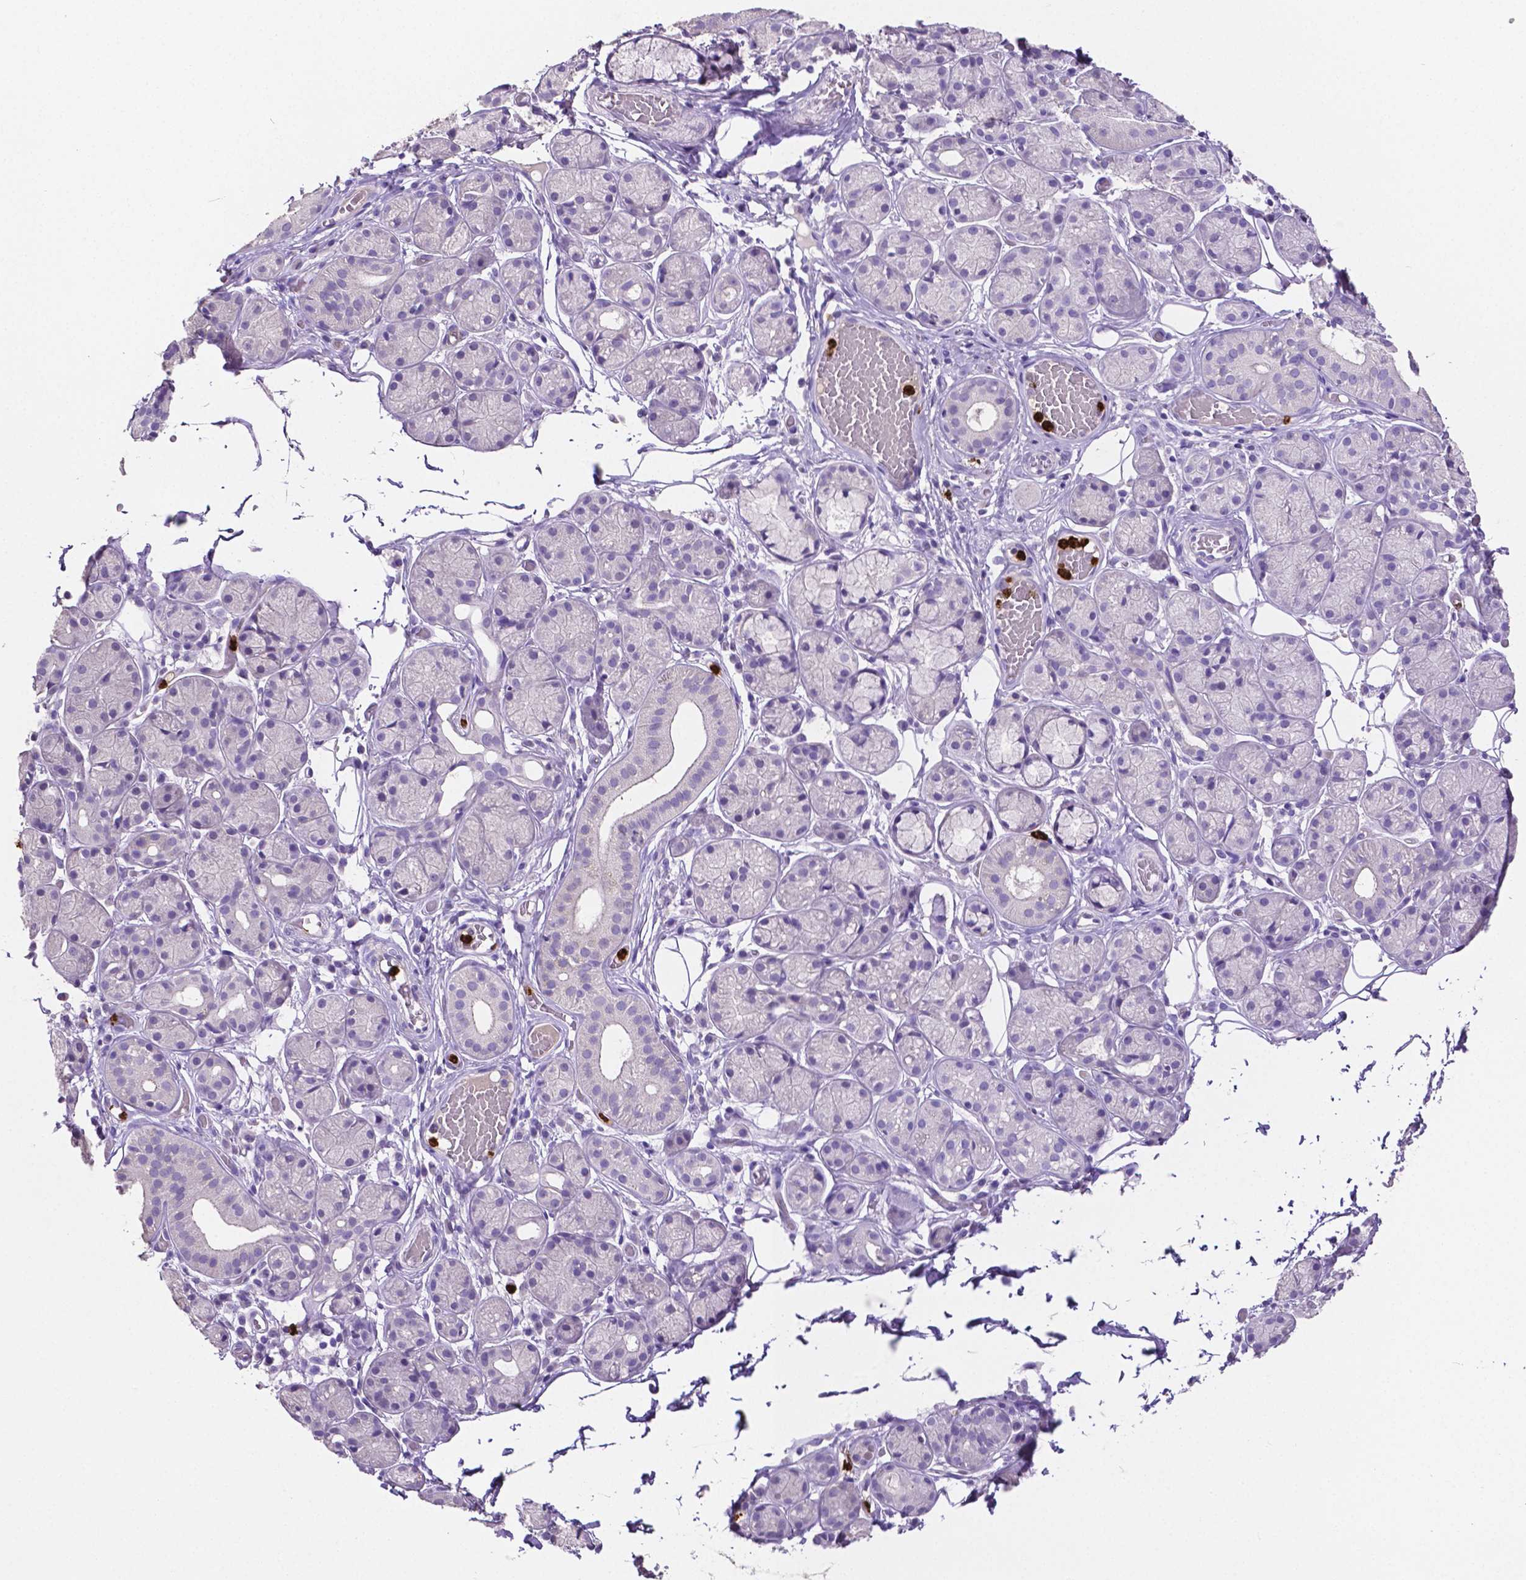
{"staining": {"intensity": "negative", "quantity": "none", "location": "none"}, "tissue": "salivary gland", "cell_type": "Glandular cells", "image_type": "normal", "snomed": [{"axis": "morphology", "description": "Normal tissue, NOS"}, {"axis": "topography", "description": "Salivary gland"}, {"axis": "topography", "description": "Peripheral nerve tissue"}], "caption": "Immunohistochemistry (IHC) micrograph of unremarkable salivary gland stained for a protein (brown), which exhibits no staining in glandular cells.", "gene": "MMP9", "patient": {"sex": "male", "age": 71}}